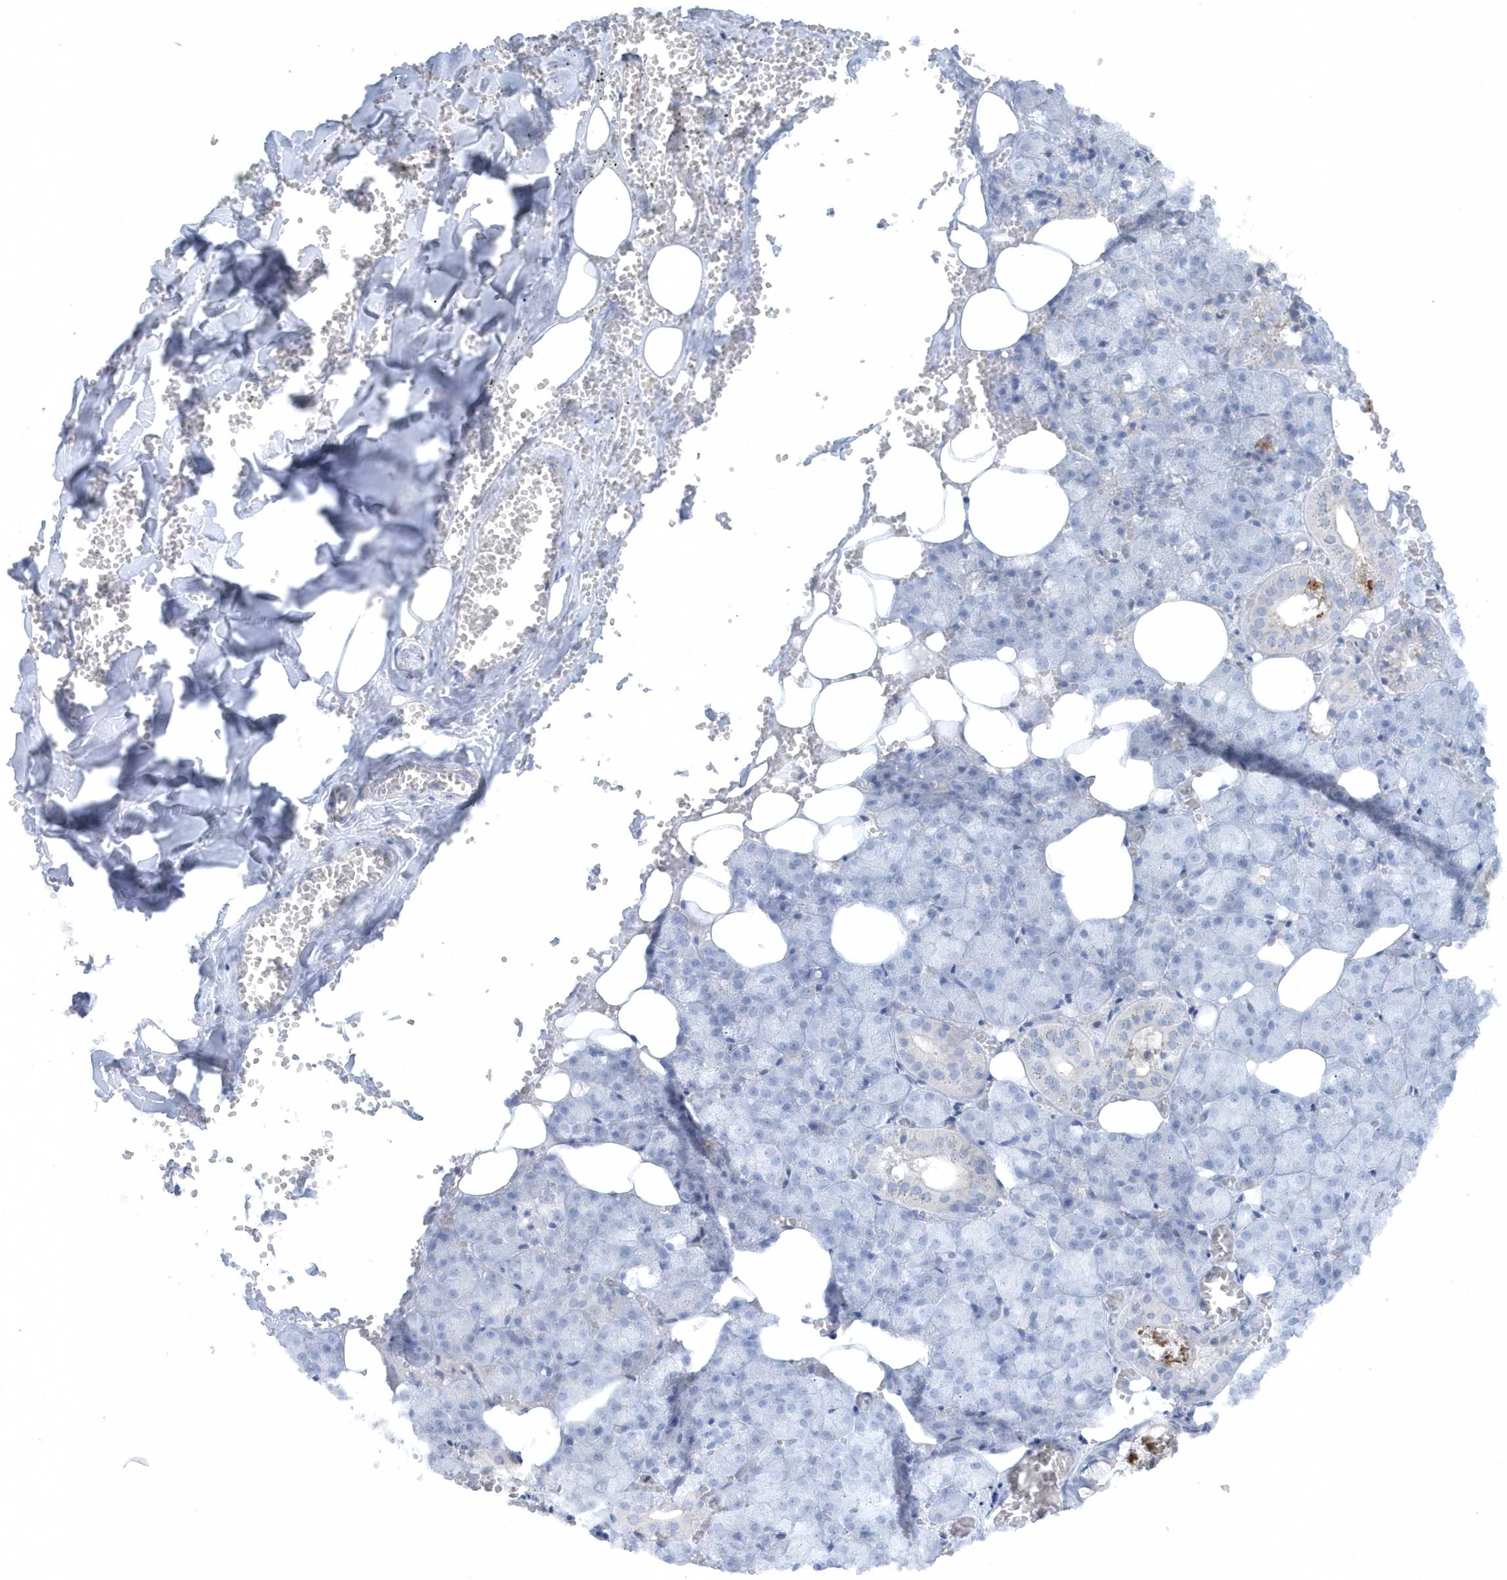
{"staining": {"intensity": "moderate", "quantity": "<25%", "location": "cytoplasmic/membranous"}, "tissue": "salivary gland", "cell_type": "Glandular cells", "image_type": "normal", "snomed": [{"axis": "morphology", "description": "Normal tissue, NOS"}, {"axis": "topography", "description": "Salivary gland"}], "caption": "Immunohistochemical staining of benign human salivary gland demonstrates <25% levels of moderate cytoplasmic/membranous protein expression in about <25% of glandular cells.", "gene": "CACNB2", "patient": {"sex": "male", "age": 62}}